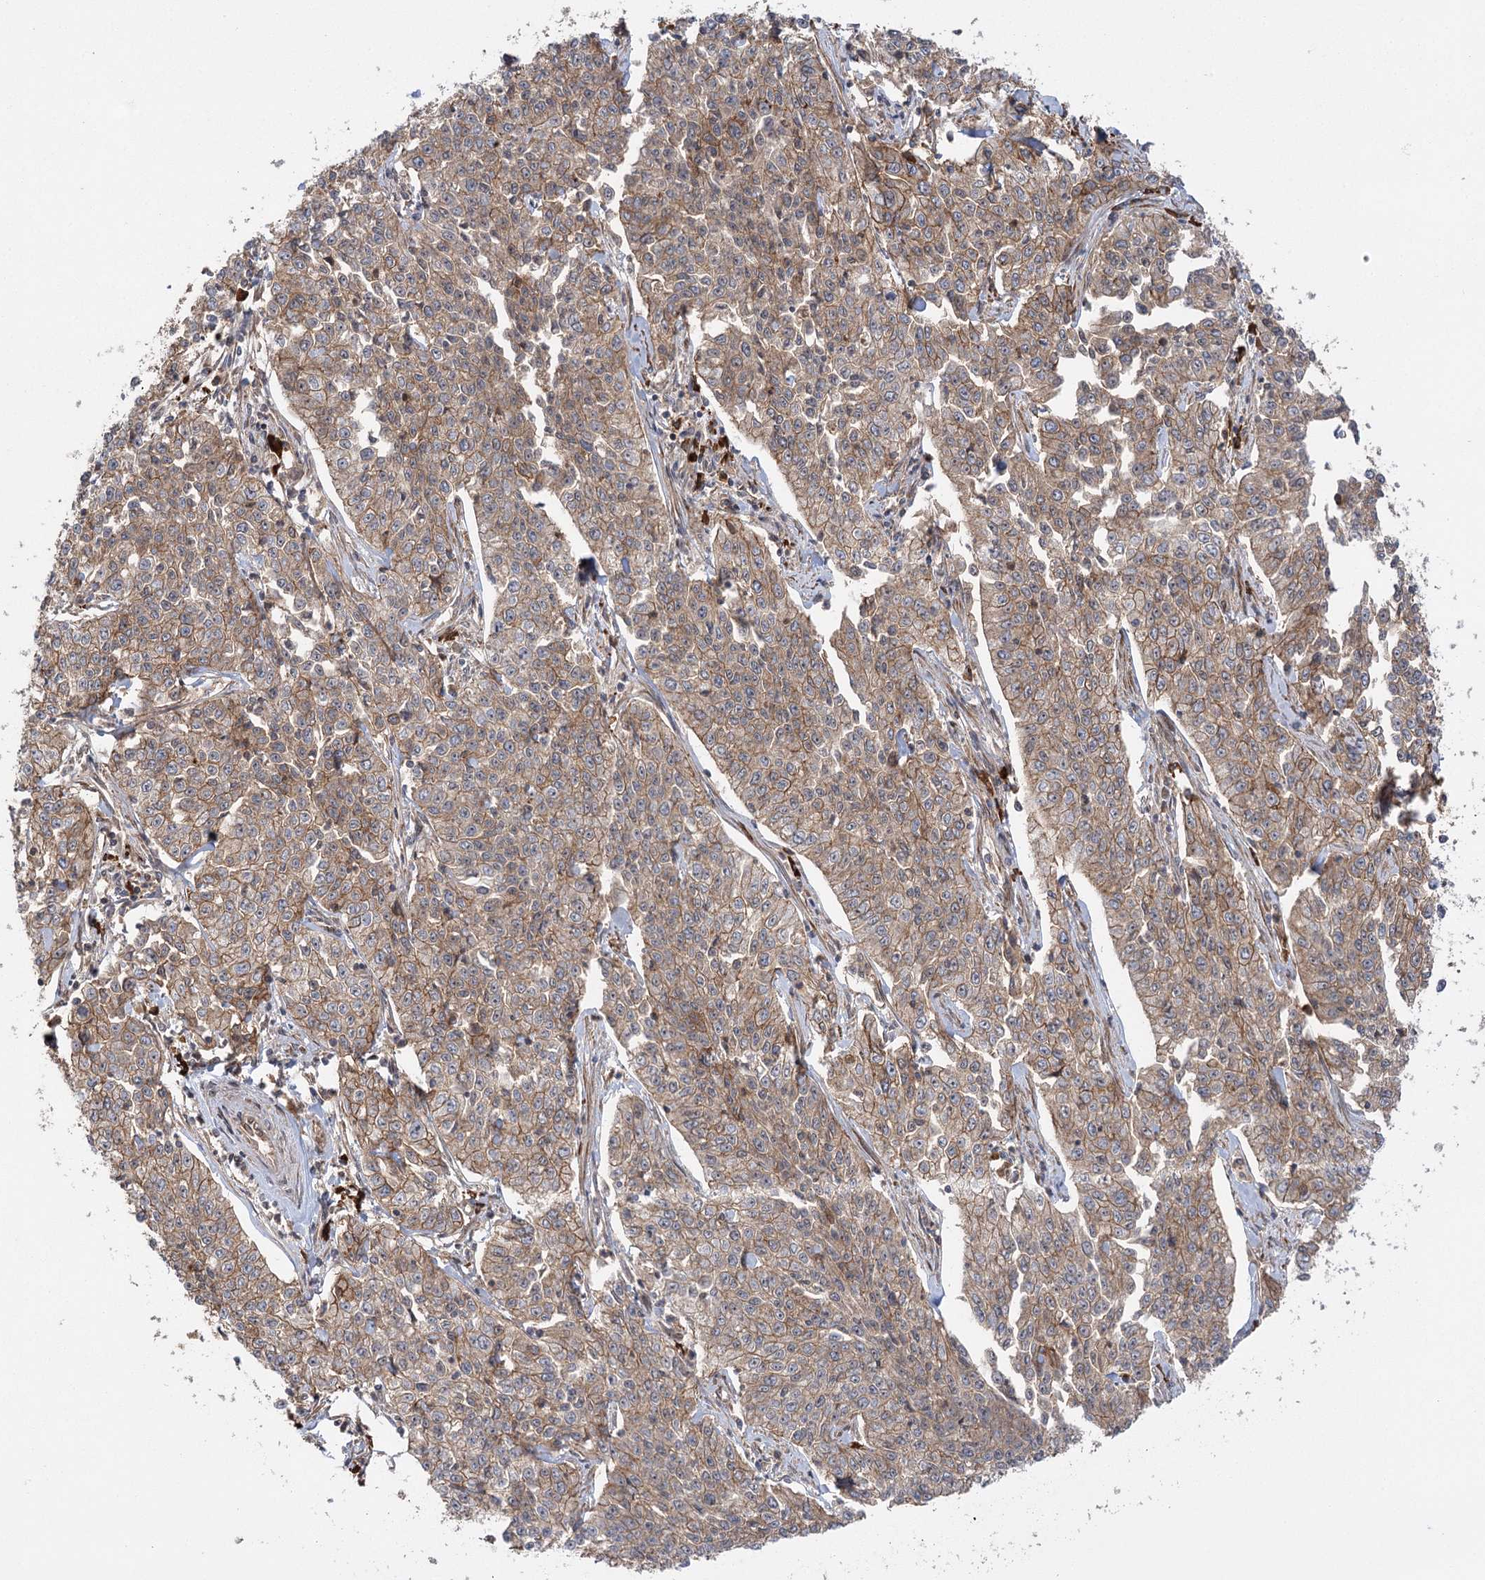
{"staining": {"intensity": "moderate", "quantity": ">75%", "location": "cytoplasmic/membranous"}, "tissue": "cervical cancer", "cell_type": "Tumor cells", "image_type": "cancer", "snomed": [{"axis": "morphology", "description": "Squamous cell carcinoma, NOS"}, {"axis": "topography", "description": "Cervix"}], "caption": "Human cervical cancer (squamous cell carcinoma) stained for a protein (brown) shows moderate cytoplasmic/membranous positive positivity in approximately >75% of tumor cells.", "gene": "KCNN2", "patient": {"sex": "female", "age": 35}}